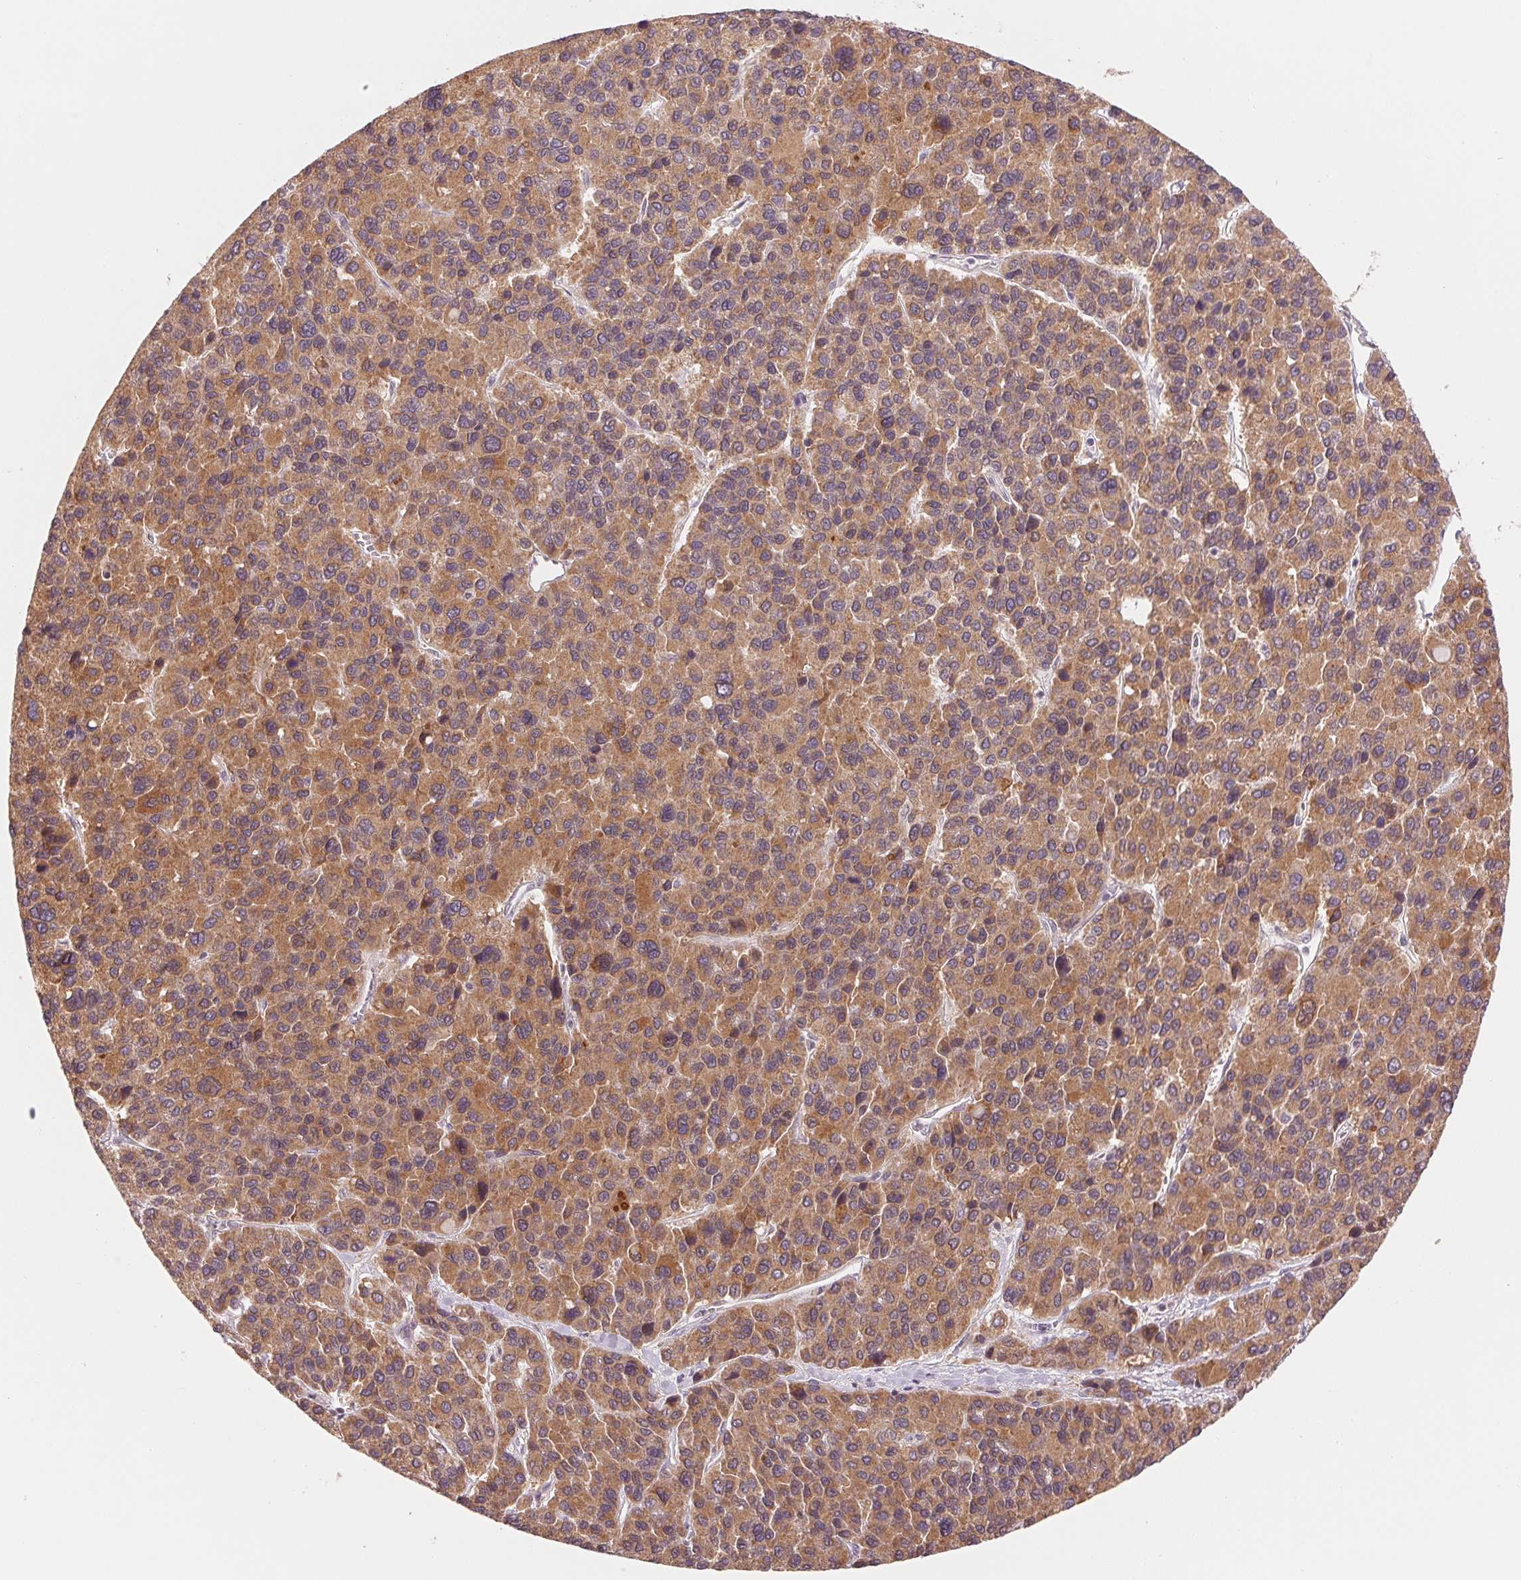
{"staining": {"intensity": "moderate", "quantity": ">75%", "location": "cytoplasmic/membranous"}, "tissue": "liver cancer", "cell_type": "Tumor cells", "image_type": "cancer", "snomed": [{"axis": "morphology", "description": "Carcinoma, Hepatocellular, NOS"}, {"axis": "topography", "description": "Liver"}], "caption": "Liver hepatocellular carcinoma stained with IHC reveals moderate cytoplasmic/membranous positivity in approximately >75% of tumor cells. The staining was performed using DAB (3,3'-diaminobenzidine), with brown indicating positive protein expression. Nuclei are stained blue with hematoxylin.", "gene": "TECR", "patient": {"sex": "female", "age": 41}}